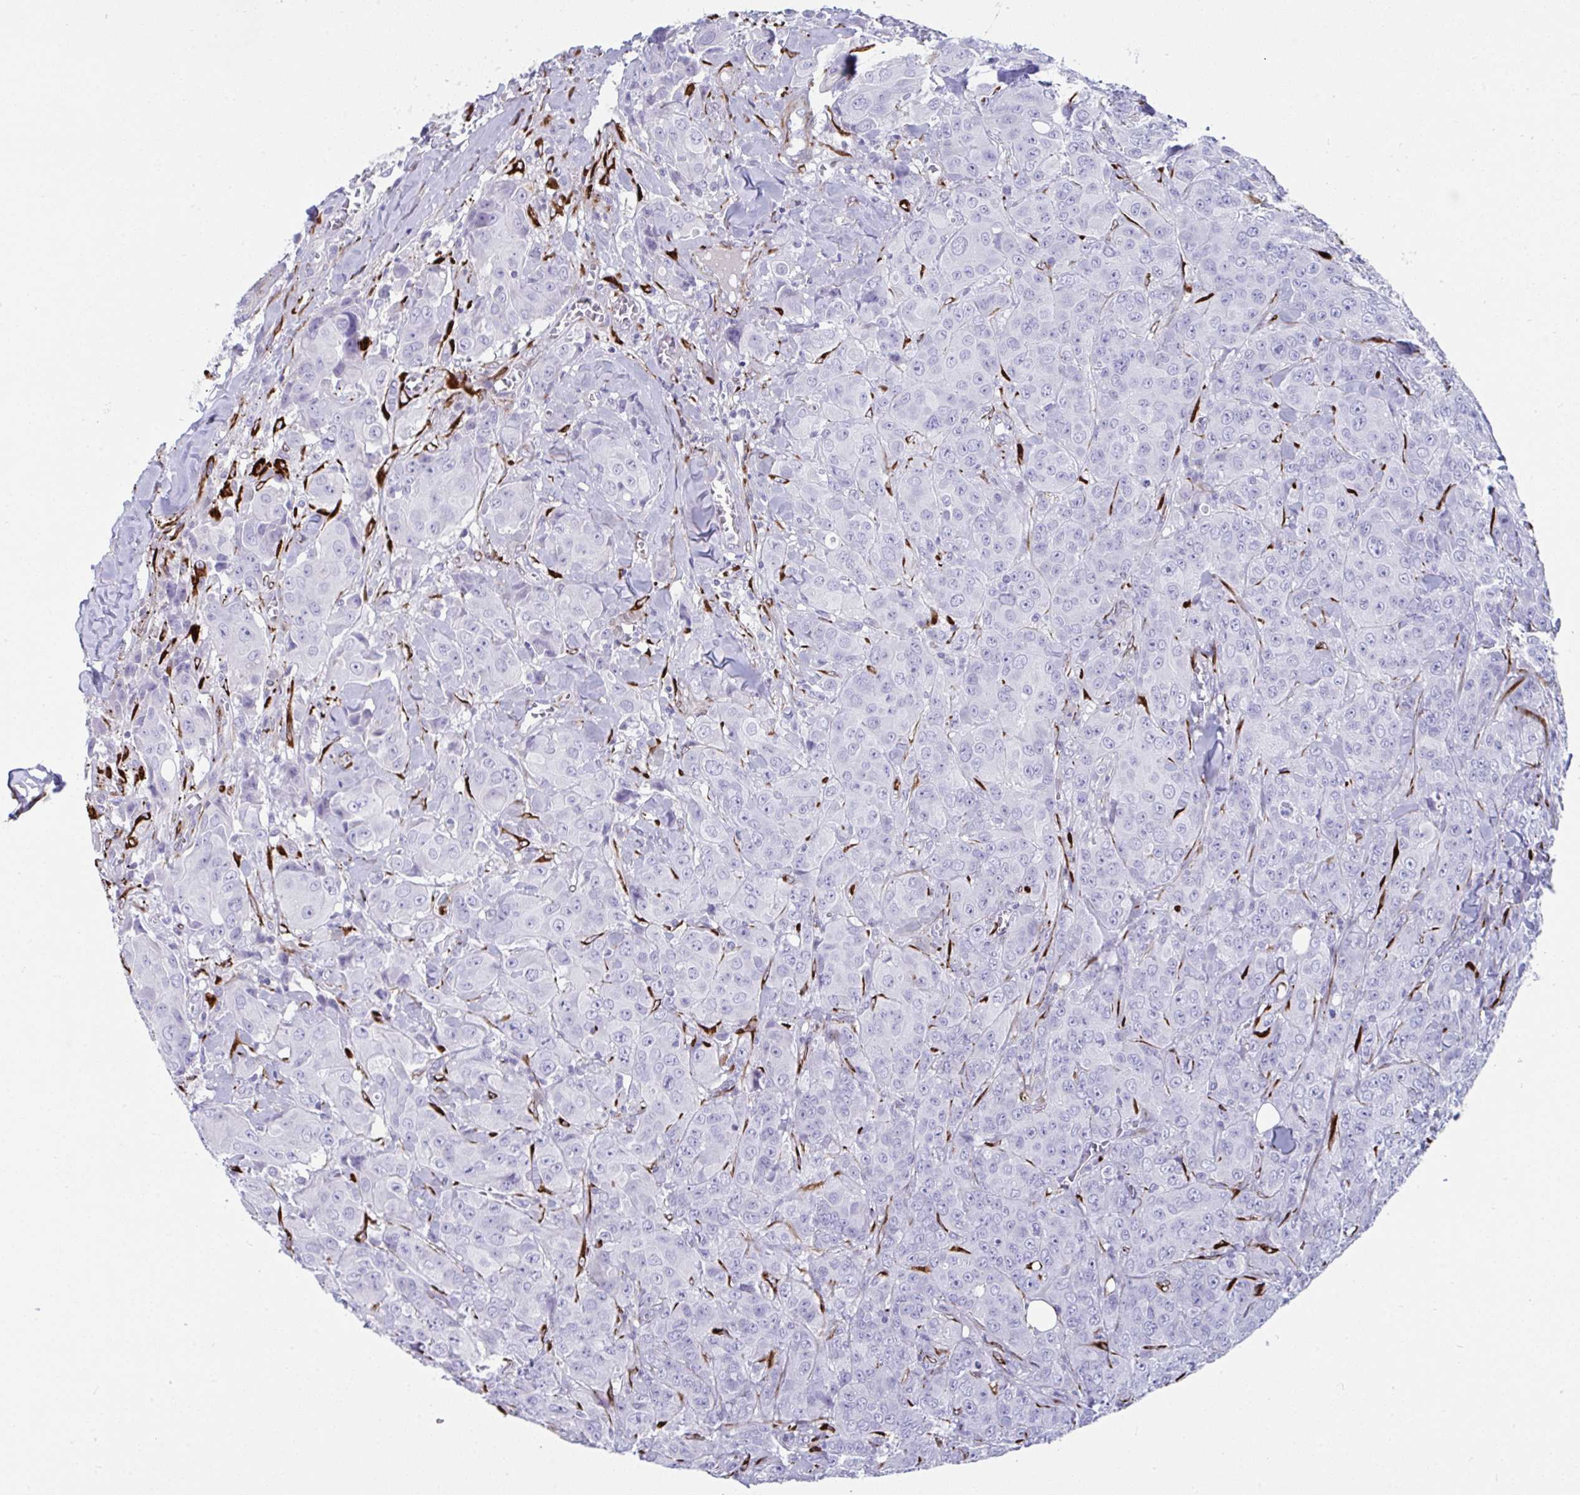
{"staining": {"intensity": "negative", "quantity": "none", "location": "none"}, "tissue": "breast cancer", "cell_type": "Tumor cells", "image_type": "cancer", "snomed": [{"axis": "morphology", "description": "Normal tissue, NOS"}, {"axis": "morphology", "description": "Duct carcinoma"}, {"axis": "topography", "description": "Breast"}], "caption": "The image demonstrates no staining of tumor cells in breast cancer (intraductal carcinoma).", "gene": "GRXCR2", "patient": {"sex": "female", "age": 43}}